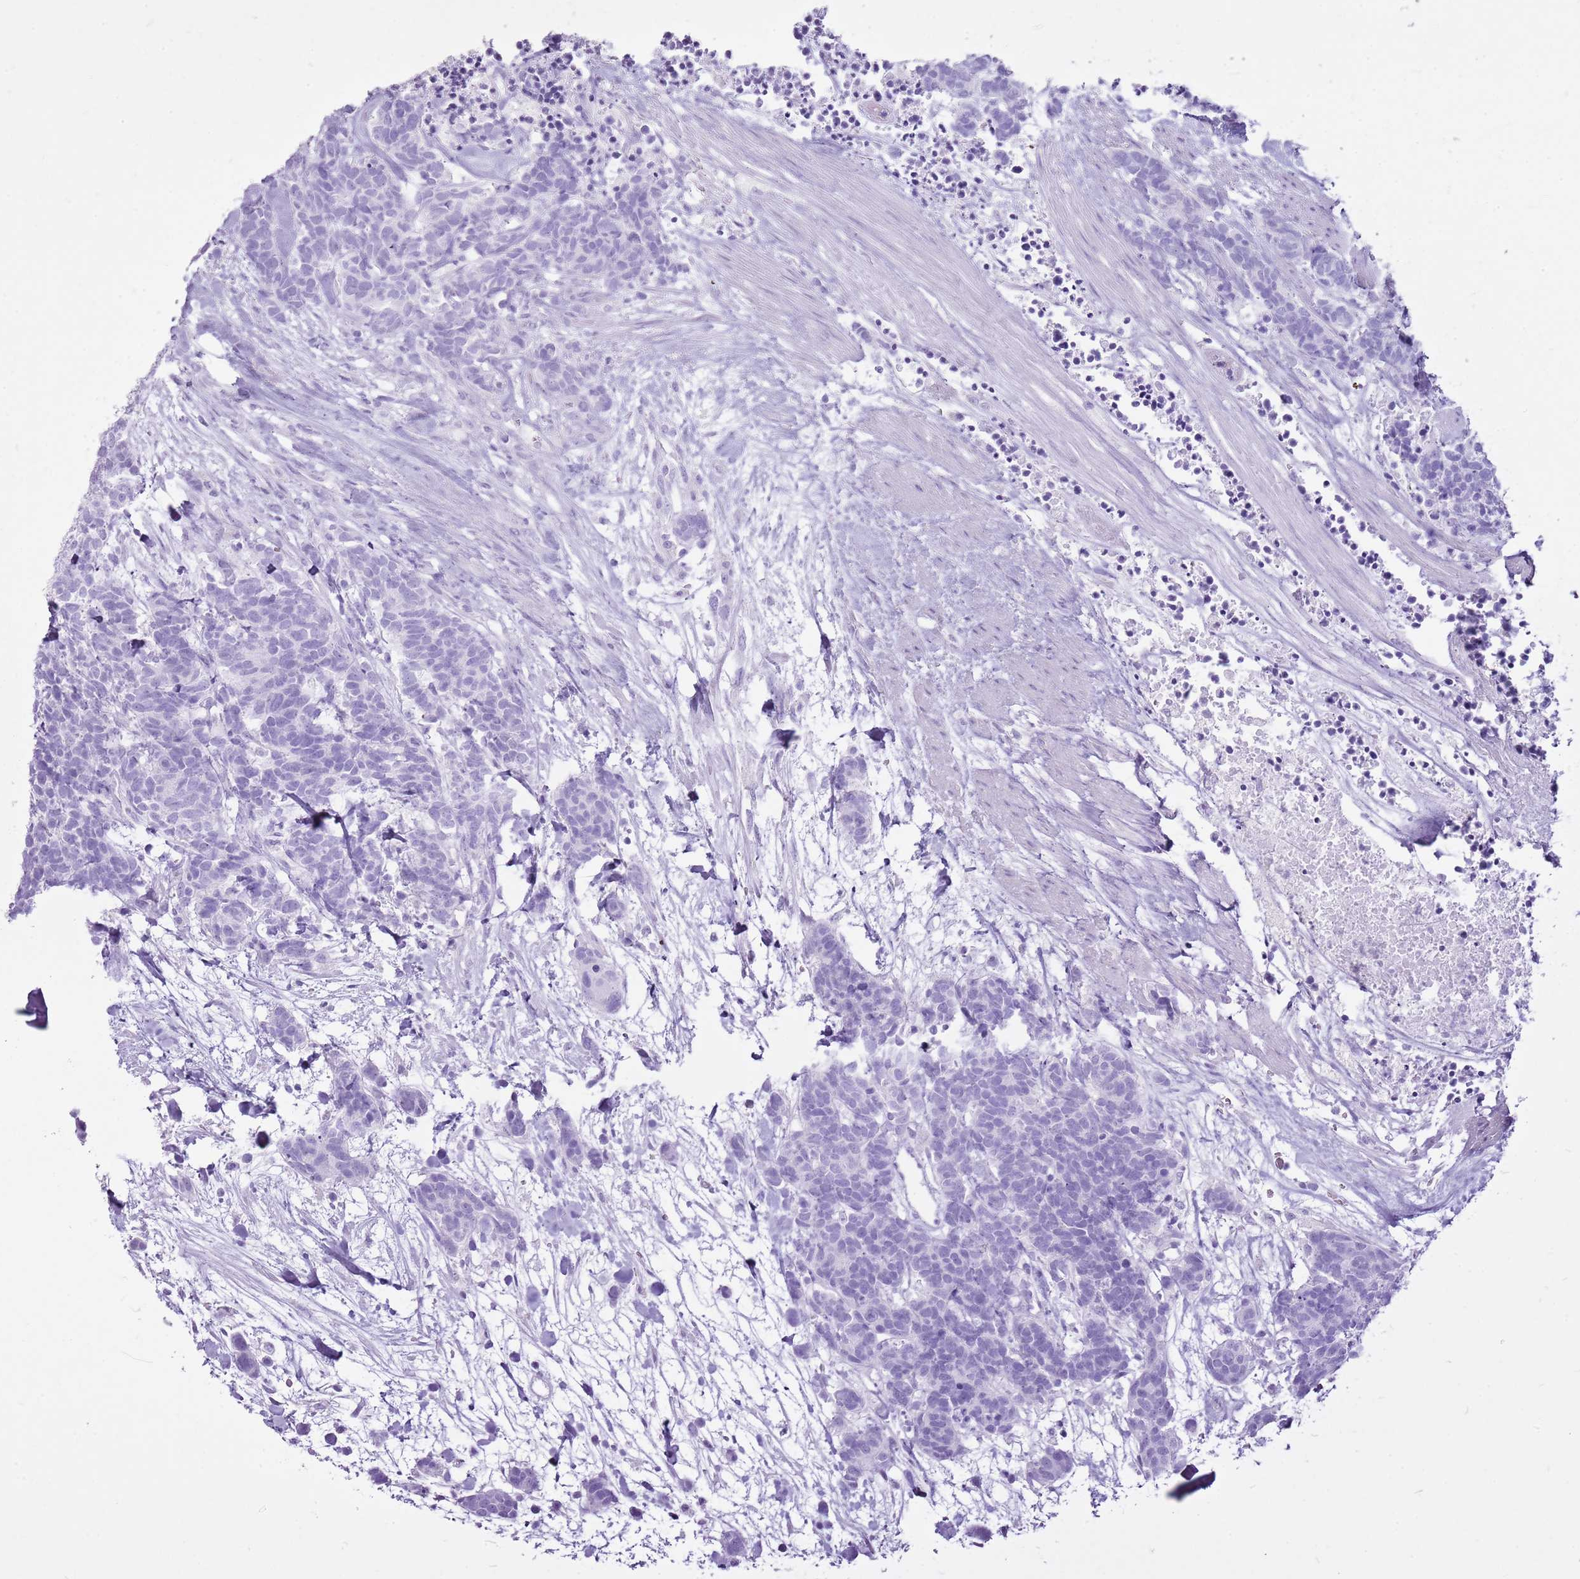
{"staining": {"intensity": "negative", "quantity": "none", "location": "none"}, "tissue": "carcinoid", "cell_type": "Tumor cells", "image_type": "cancer", "snomed": [{"axis": "morphology", "description": "Carcinoma, NOS"}, {"axis": "morphology", "description": "Carcinoid, malignant, NOS"}, {"axis": "topography", "description": "Prostate"}], "caption": "Immunohistochemistry (IHC) histopathology image of neoplastic tissue: human carcinoid stained with DAB reveals no significant protein expression in tumor cells.", "gene": "CNFN", "patient": {"sex": "male", "age": 57}}